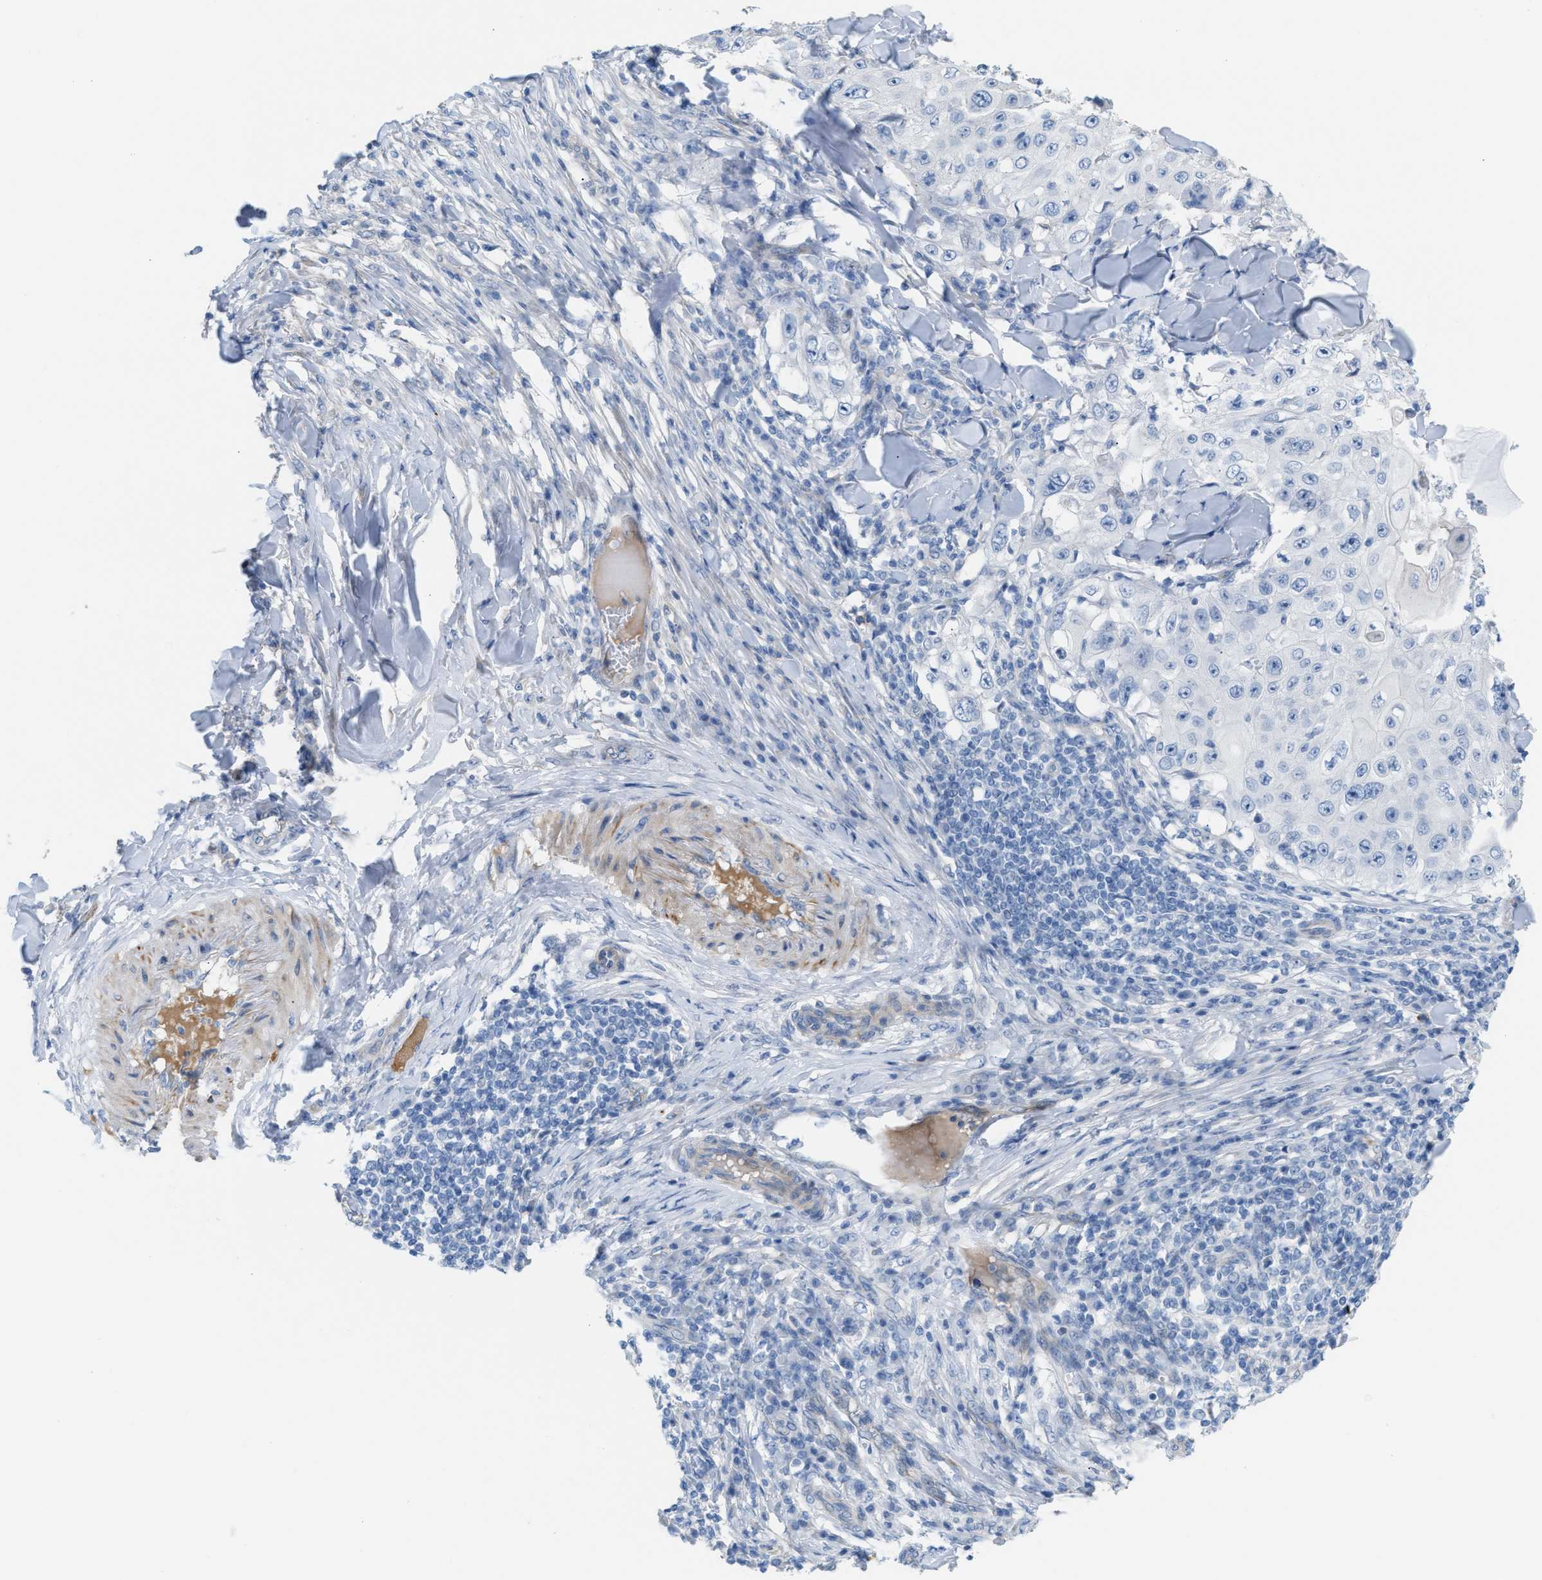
{"staining": {"intensity": "negative", "quantity": "none", "location": "none"}, "tissue": "skin cancer", "cell_type": "Tumor cells", "image_type": "cancer", "snomed": [{"axis": "morphology", "description": "Squamous cell carcinoma, NOS"}, {"axis": "topography", "description": "Skin"}], "caption": "IHC image of human skin cancer (squamous cell carcinoma) stained for a protein (brown), which displays no staining in tumor cells.", "gene": "MPP3", "patient": {"sex": "male", "age": 86}}